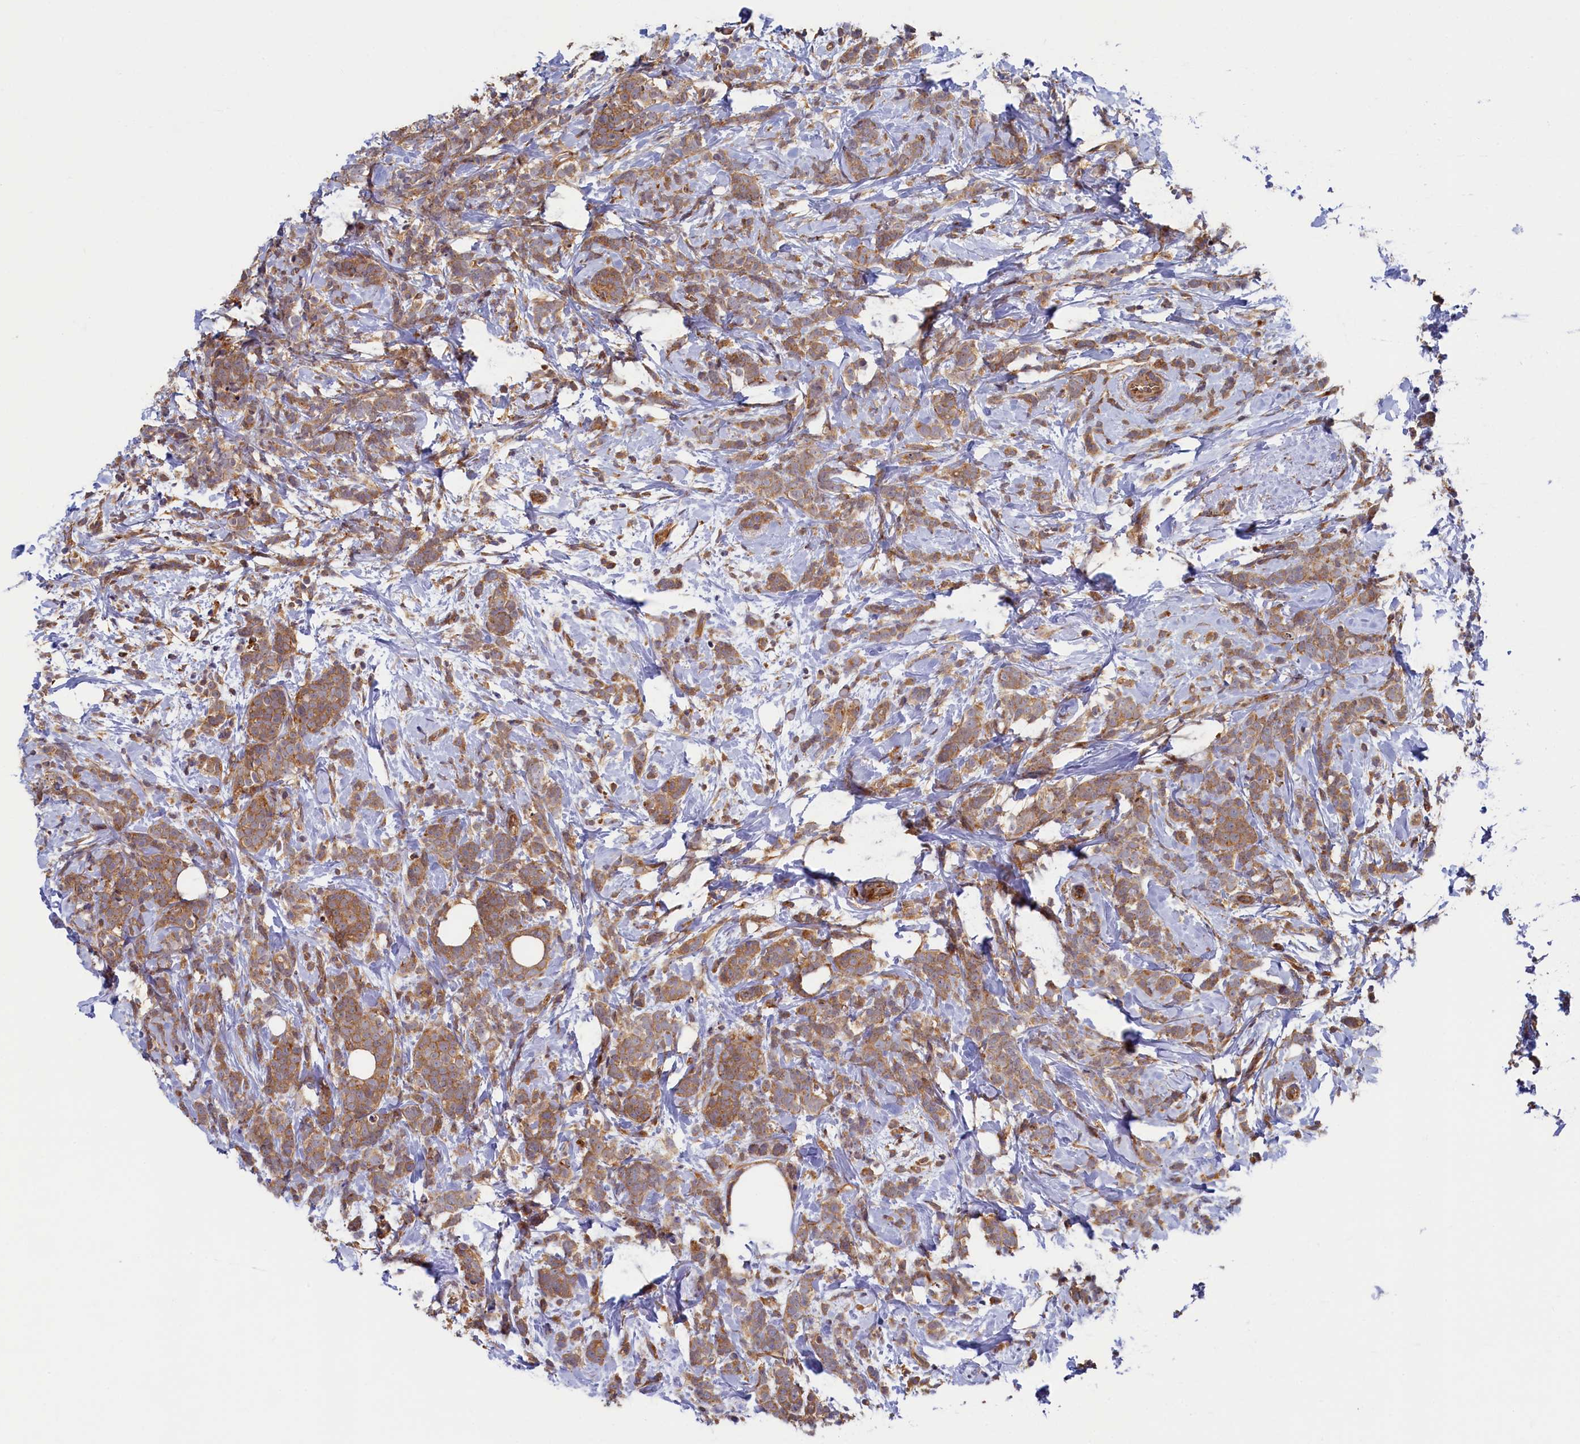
{"staining": {"intensity": "moderate", "quantity": ">75%", "location": "cytoplasmic/membranous"}, "tissue": "breast cancer", "cell_type": "Tumor cells", "image_type": "cancer", "snomed": [{"axis": "morphology", "description": "Lobular carcinoma"}, {"axis": "topography", "description": "Breast"}], "caption": "Human breast lobular carcinoma stained with a protein marker demonstrates moderate staining in tumor cells.", "gene": "STX12", "patient": {"sex": "female", "age": 58}}